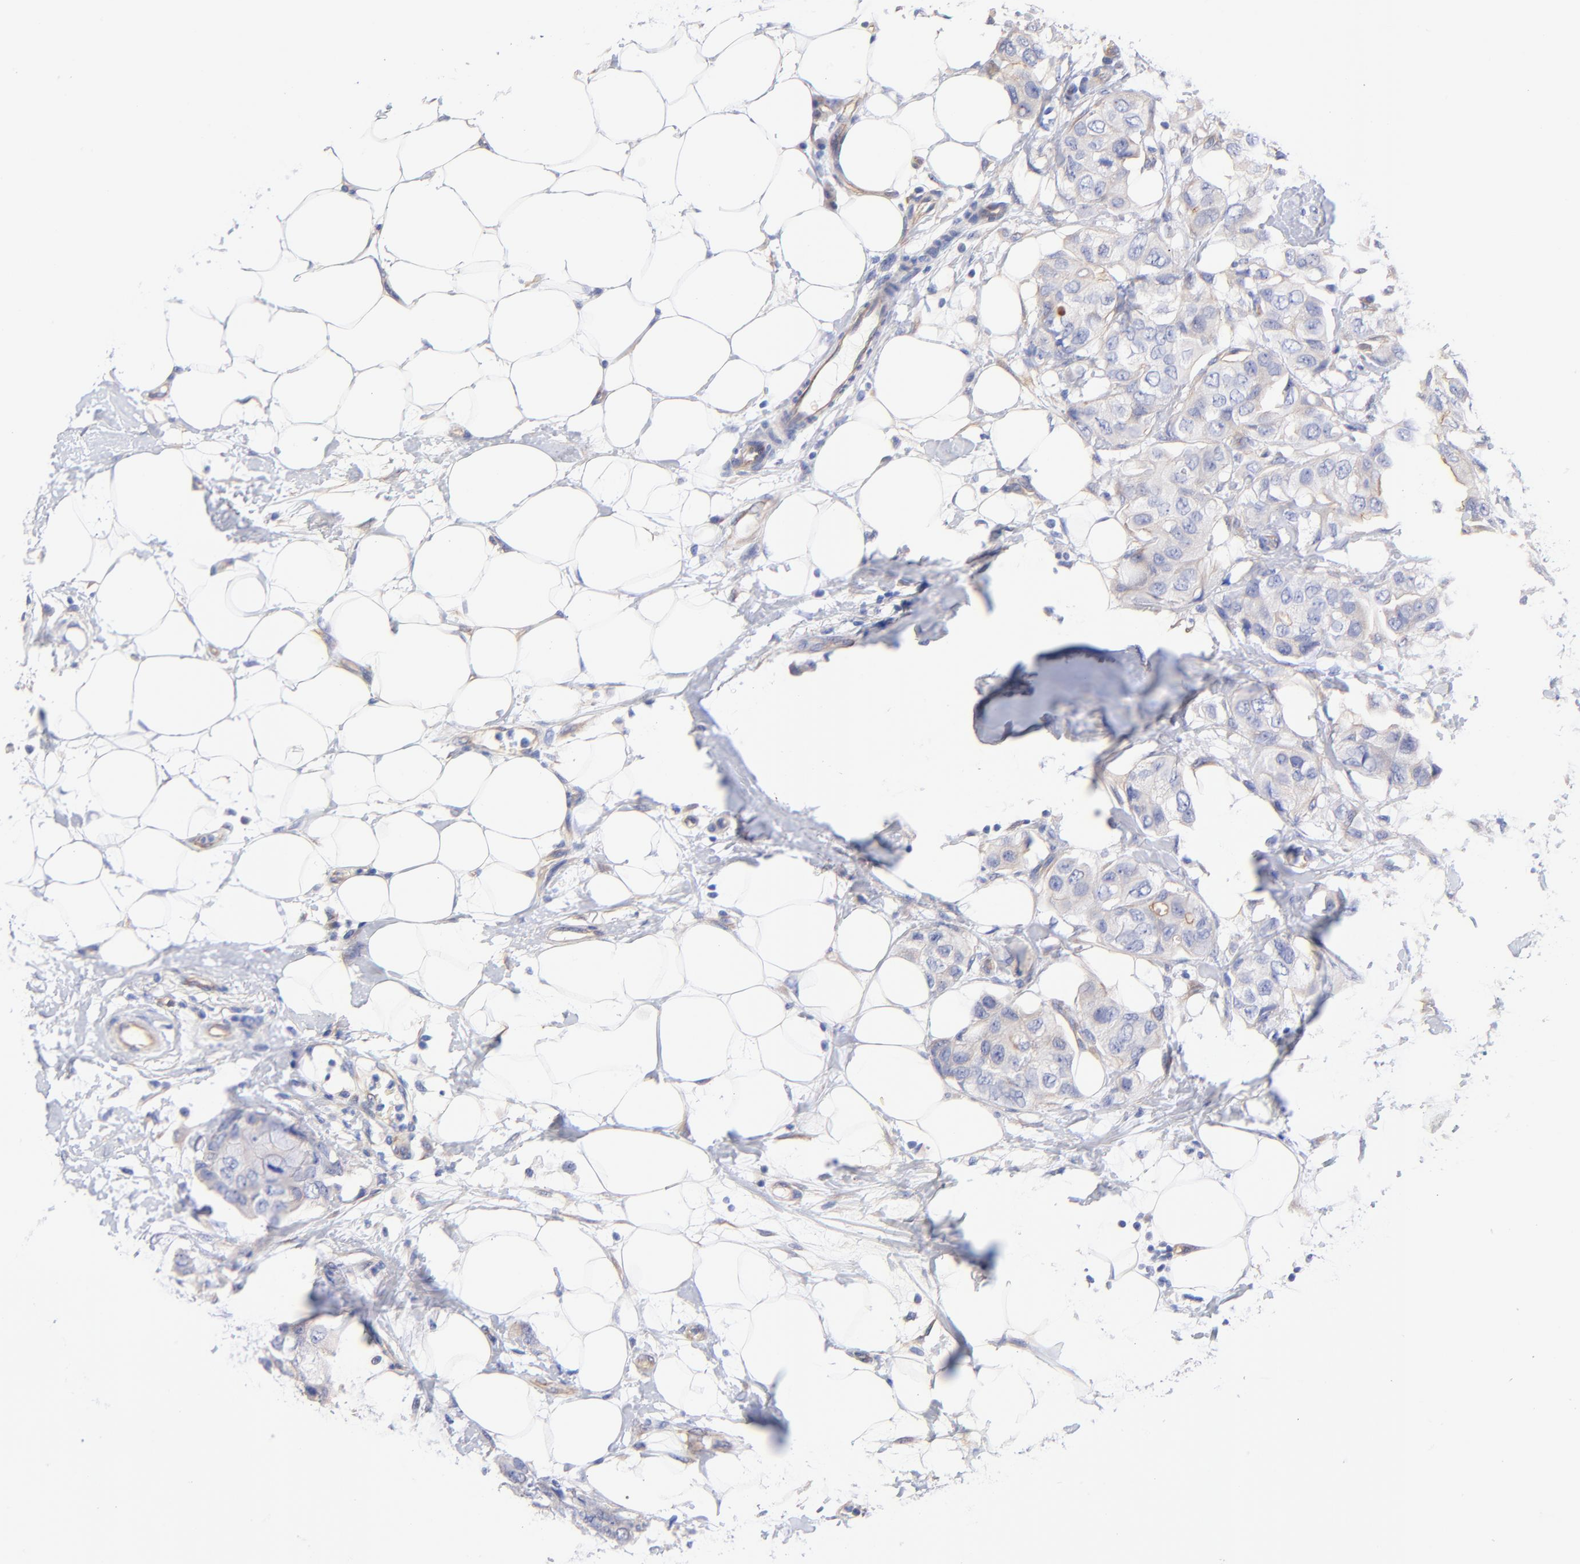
{"staining": {"intensity": "negative", "quantity": "none", "location": "none"}, "tissue": "breast cancer", "cell_type": "Tumor cells", "image_type": "cancer", "snomed": [{"axis": "morphology", "description": "Duct carcinoma"}, {"axis": "topography", "description": "Breast"}], "caption": "The image exhibits no staining of tumor cells in breast cancer (invasive ductal carcinoma).", "gene": "SLC44A2", "patient": {"sex": "female", "age": 40}}